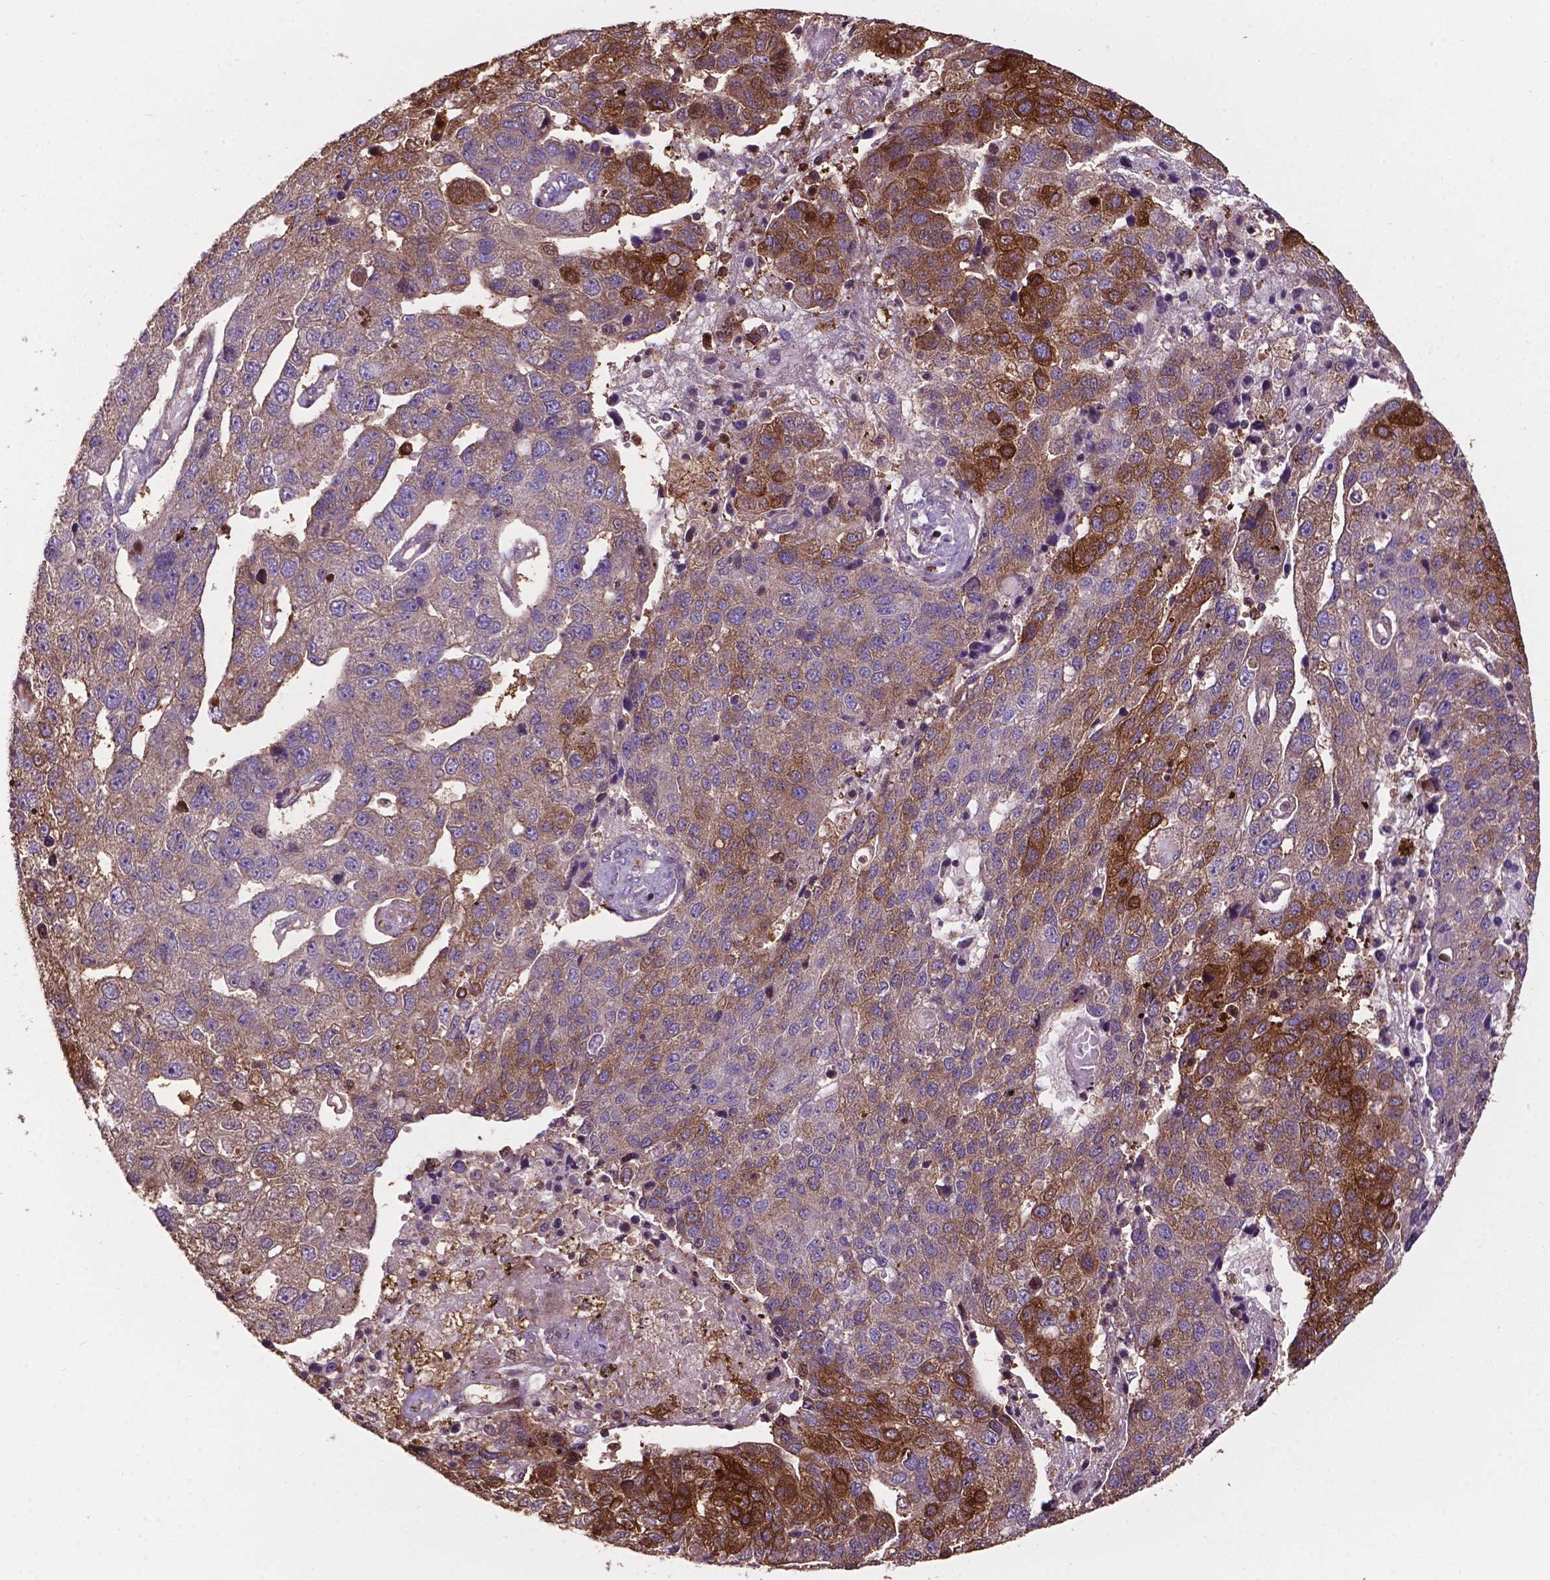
{"staining": {"intensity": "strong", "quantity": "25%-75%", "location": "cytoplasmic/membranous"}, "tissue": "pancreatic cancer", "cell_type": "Tumor cells", "image_type": "cancer", "snomed": [{"axis": "morphology", "description": "Adenocarcinoma, NOS"}, {"axis": "topography", "description": "Pancreas"}], "caption": "DAB (3,3'-diaminobenzidine) immunohistochemical staining of pancreatic cancer reveals strong cytoplasmic/membranous protein positivity in approximately 25%-75% of tumor cells.", "gene": "SMAD3", "patient": {"sex": "female", "age": 61}}